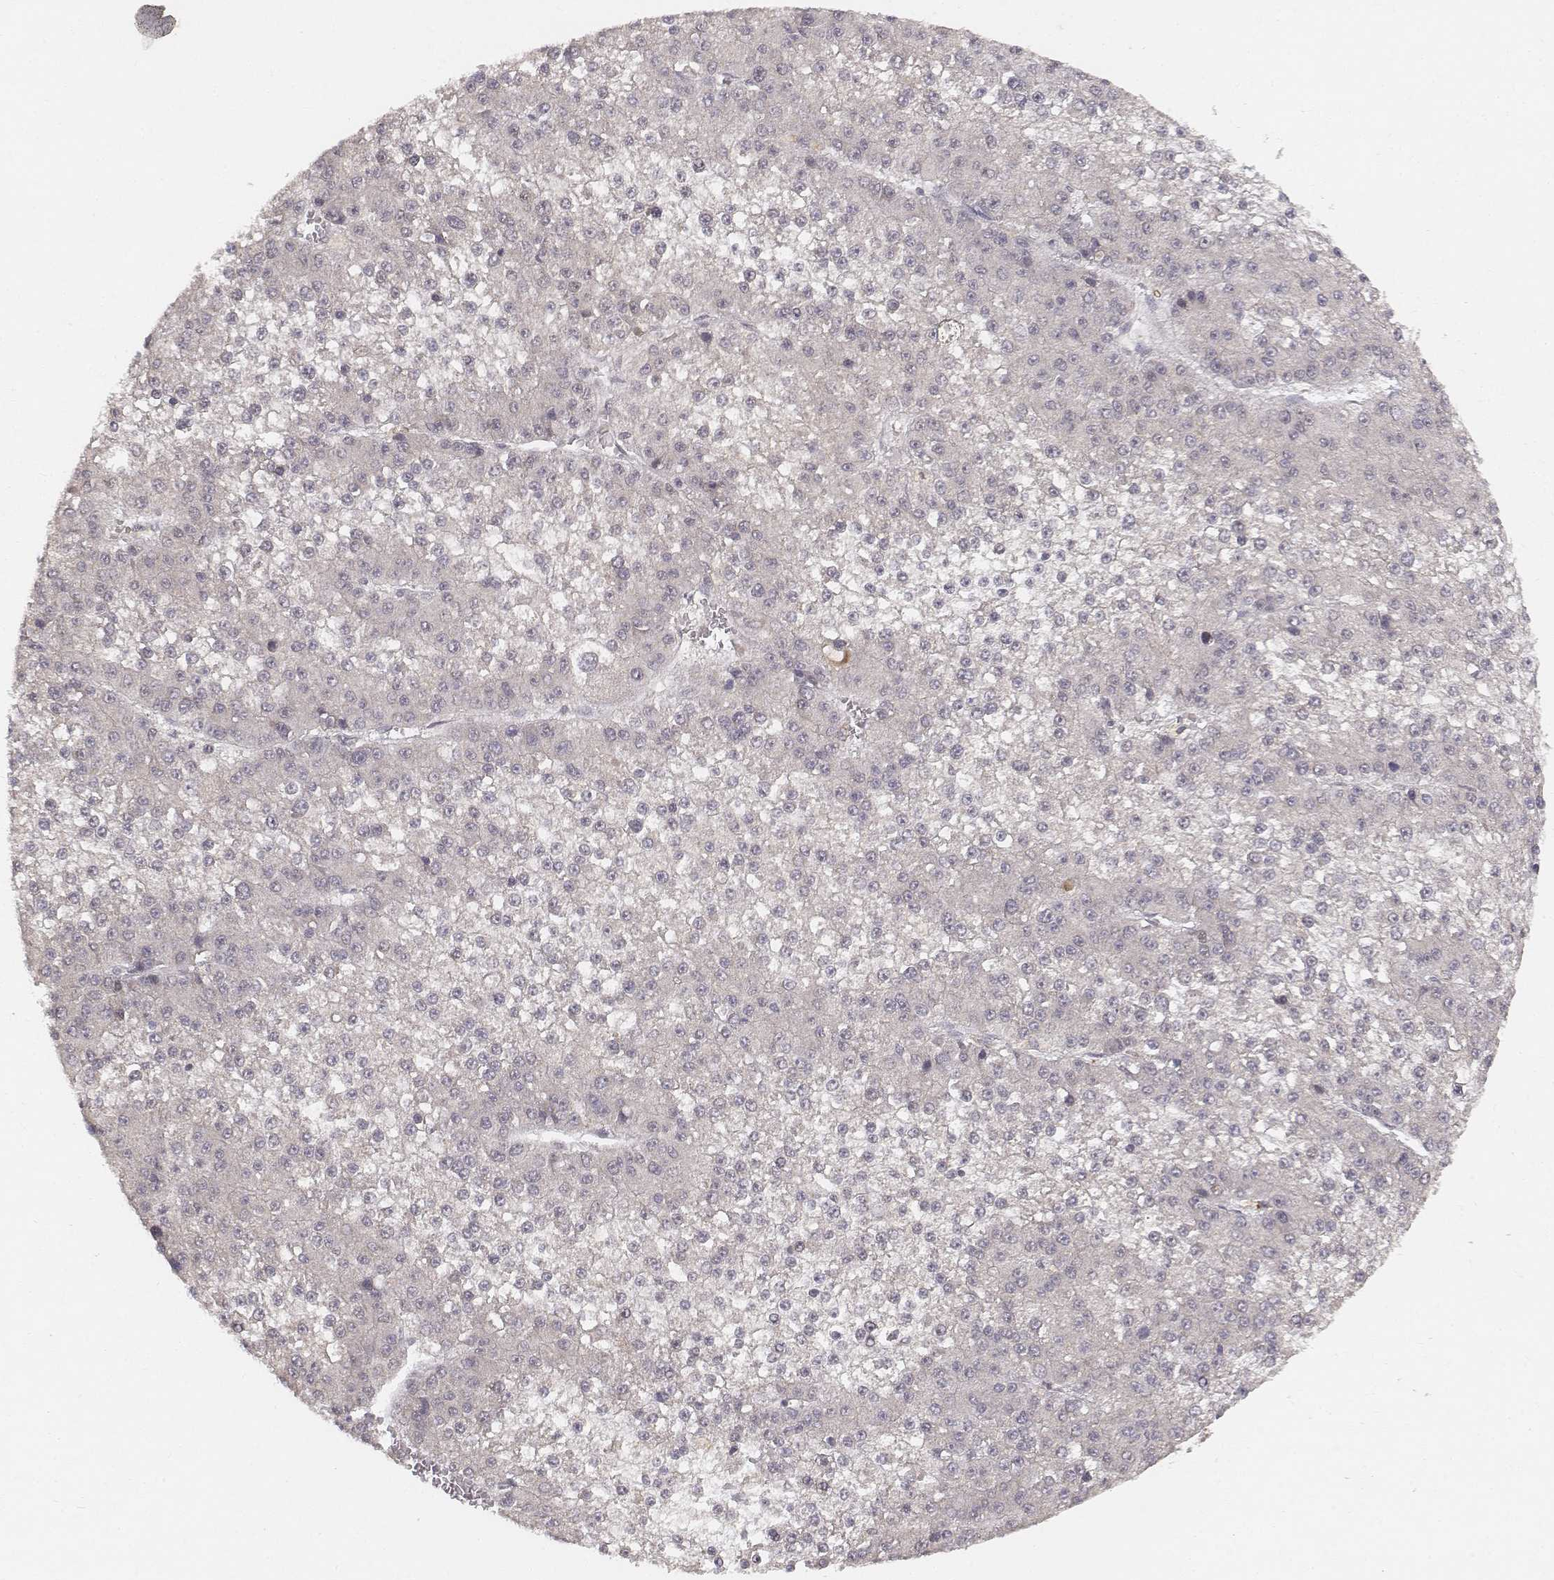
{"staining": {"intensity": "negative", "quantity": "none", "location": "none"}, "tissue": "liver cancer", "cell_type": "Tumor cells", "image_type": "cancer", "snomed": [{"axis": "morphology", "description": "Carcinoma, Hepatocellular, NOS"}, {"axis": "topography", "description": "Liver"}], "caption": "The histopathology image exhibits no significant positivity in tumor cells of liver cancer.", "gene": "FANCD2", "patient": {"sex": "female", "age": 73}}